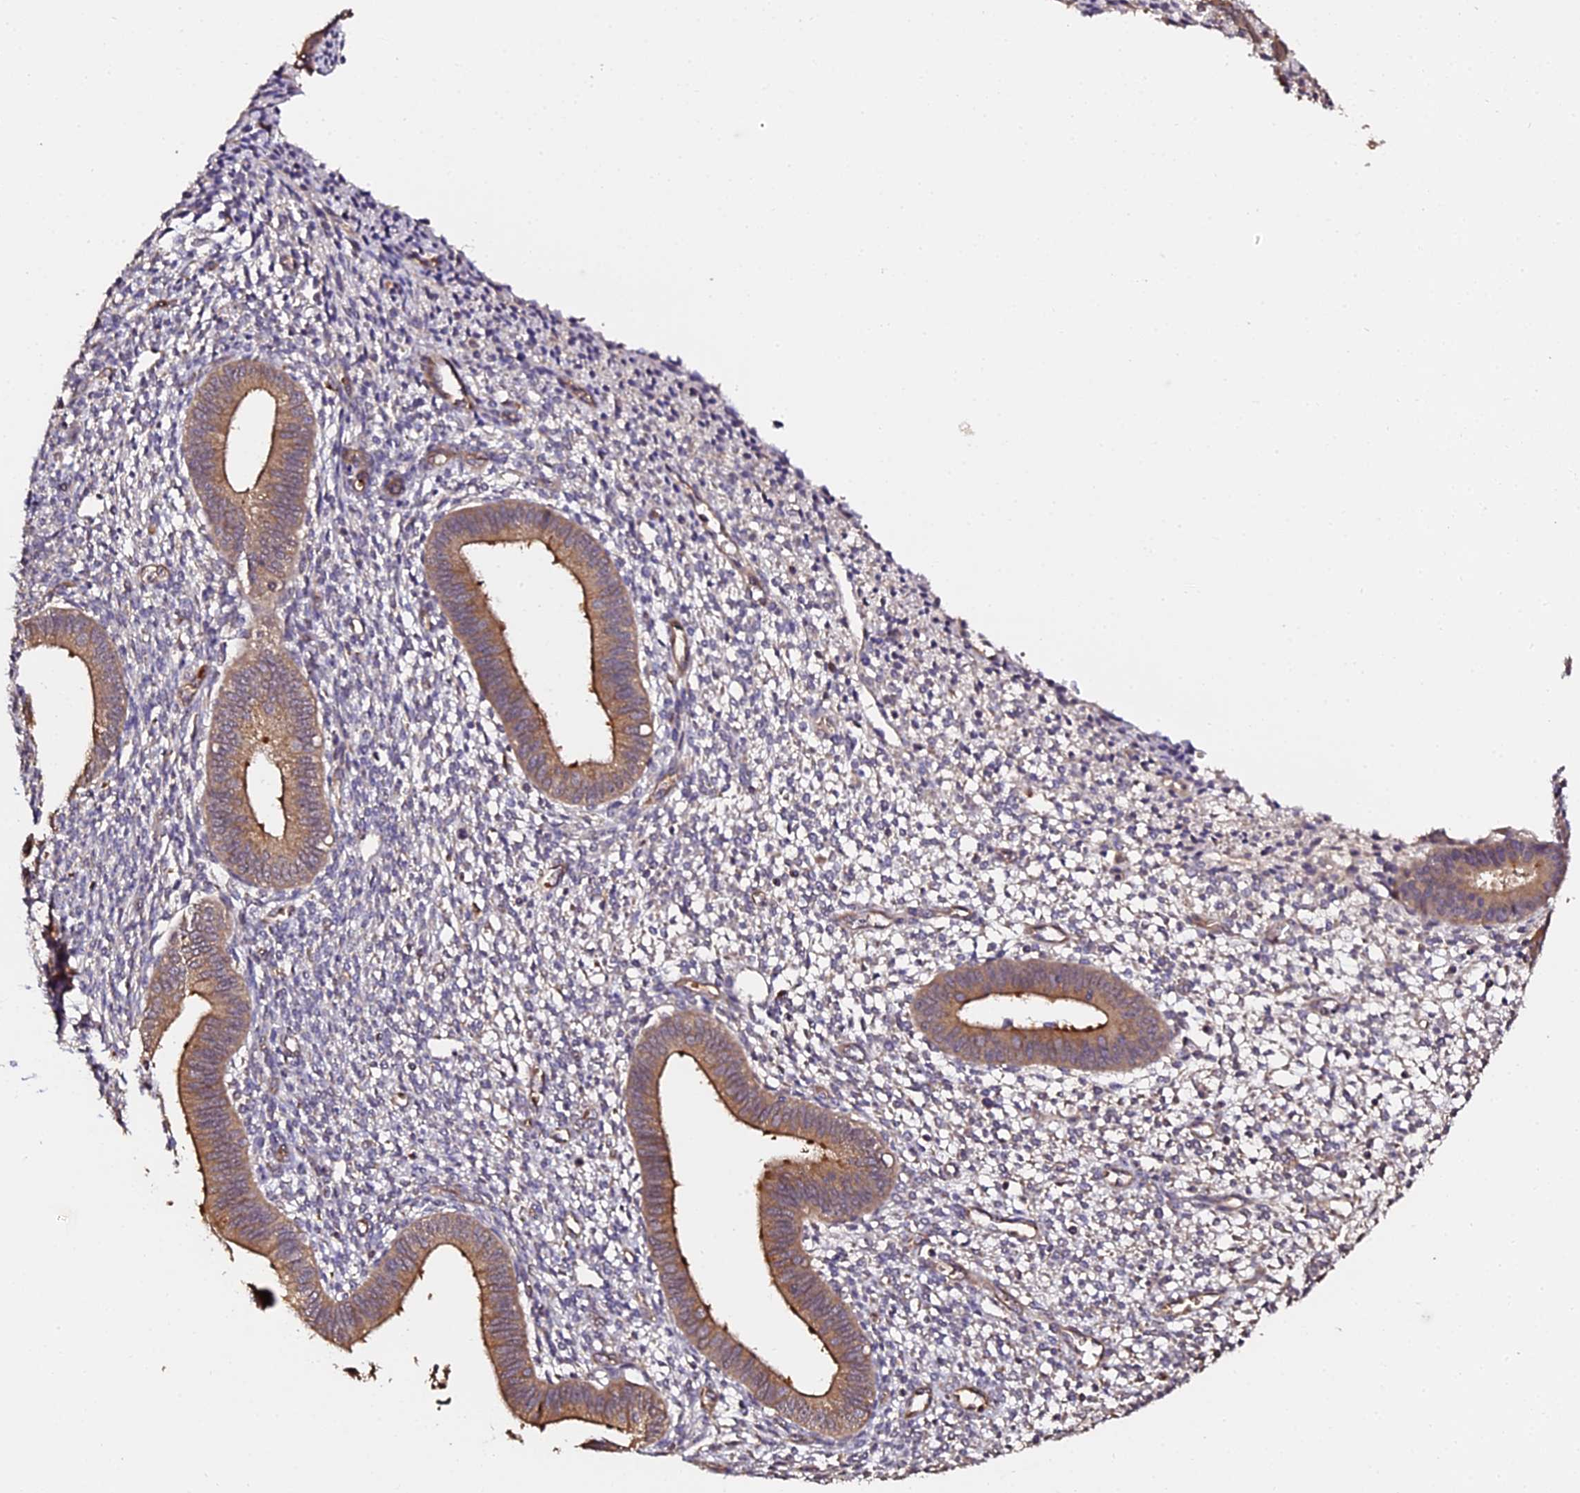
{"staining": {"intensity": "weak", "quantity": "<25%", "location": "cytoplasmic/membranous"}, "tissue": "endometrium", "cell_type": "Cells in endometrial stroma", "image_type": "normal", "snomed": [{"axis": "morphology", "description": "Normal tissue, NOS"}, {"axis": "topography", "description": "Endometrium"}], "caption": "Immunohistochemistry (IHC) photomicrograph of normal endometrium: endometrium stained with DAB demonstrates no significant protein expression in cells in endometrial stroma.", "gene": "TDO2", "patient": {"sex": "female", "age": 46}}